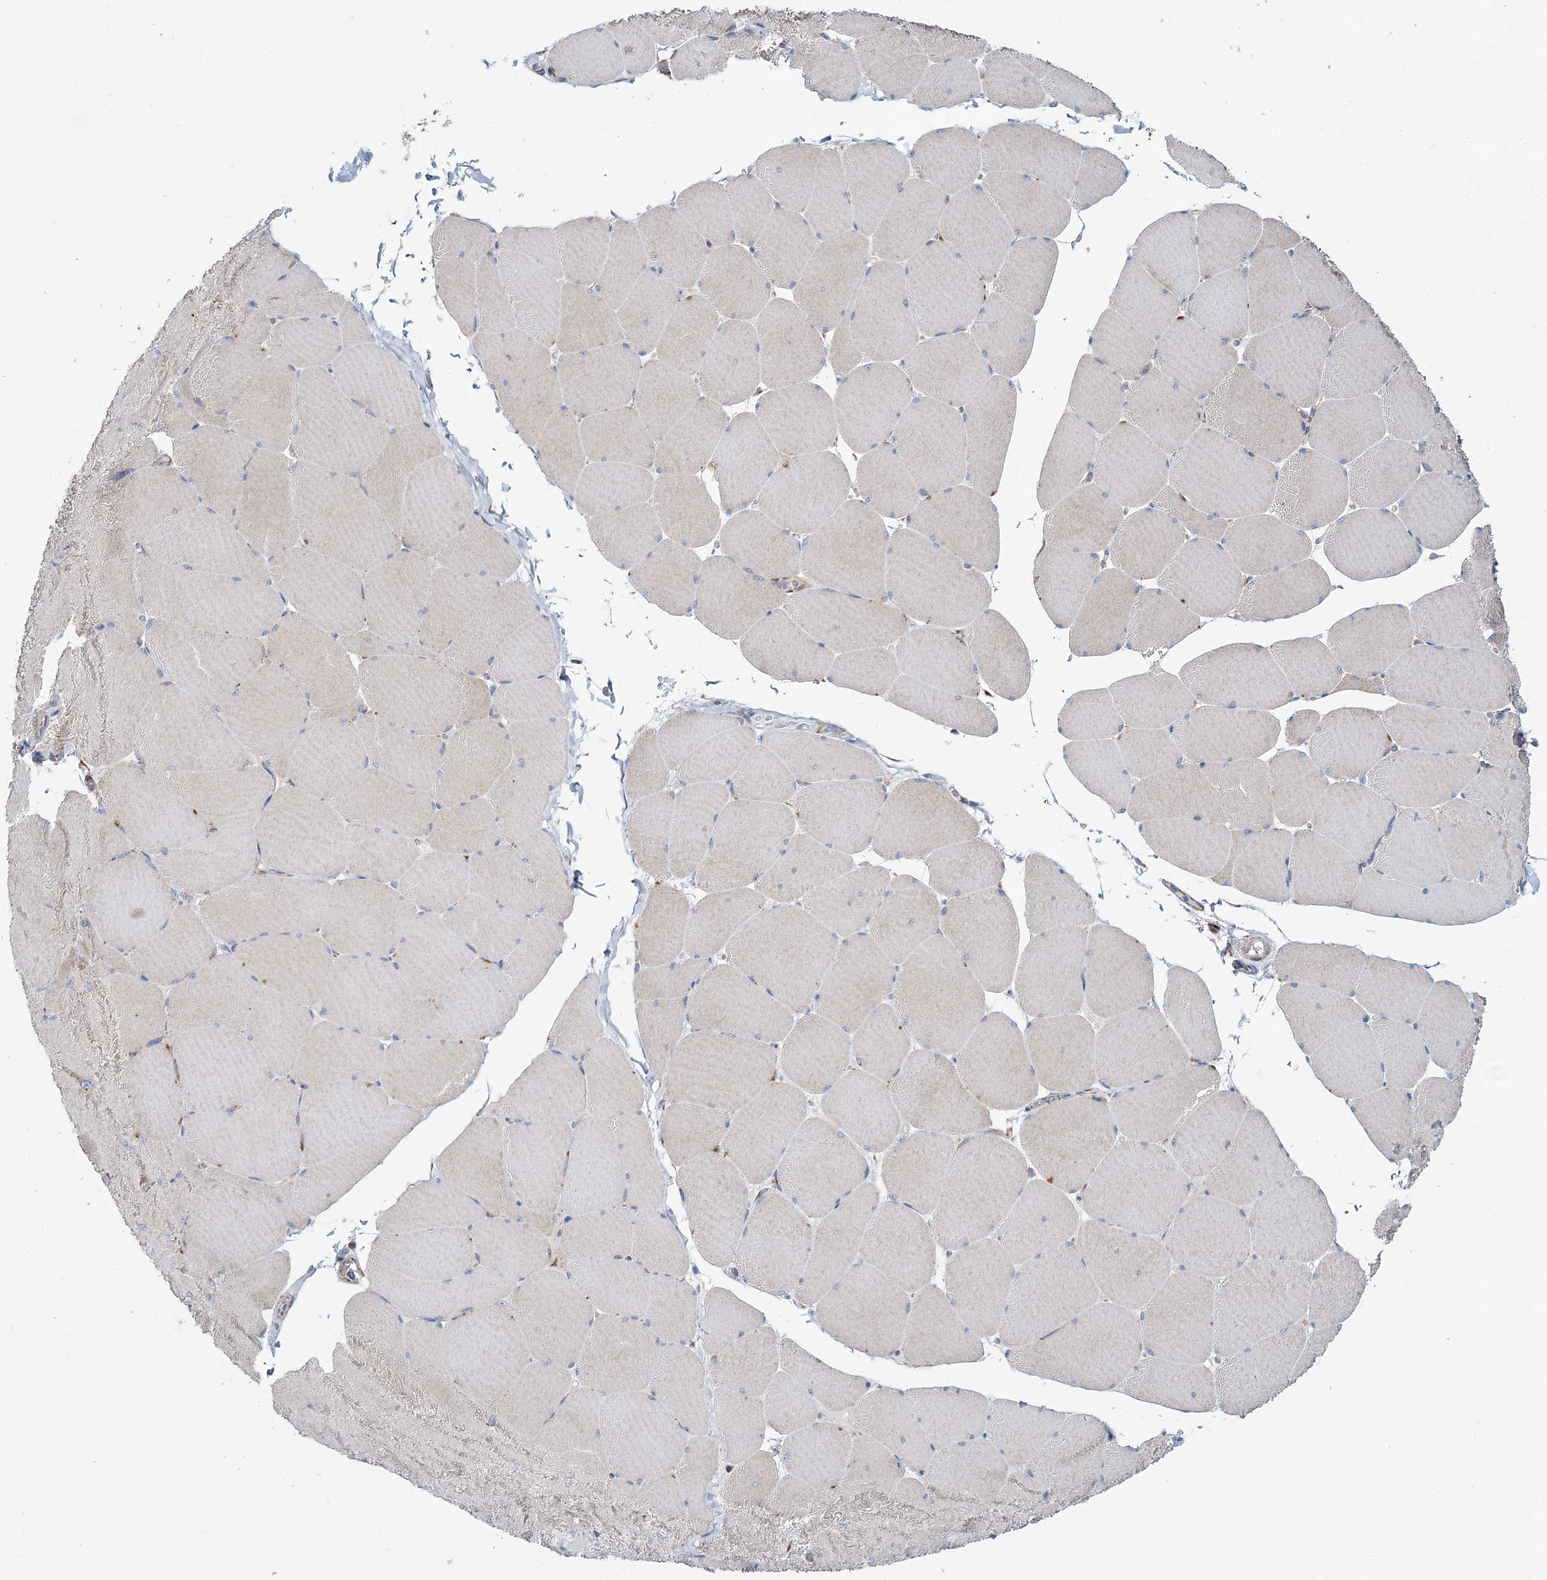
{"staining": {"intensity": "weak", "quantity": "25%-75%", "location": "cytoplasmic/membranous"}, "tissue": "skeletal muscle", "cell_type": "Myocytes", "image_type": "normal", "snomed": [{"axis": "morphology", "description": "Normal tissue, NOS"}, {"axis": "topography", "description": "Skeletal muscle"}, {"axis": "topography", "description": "Head-Neck"}], "caption": "IHC staining of normal skeletal muscle, which reveals low levels of weak cytoplasmic/membranous expression in about 25%-75% of myocytes indicating weak cytoplasmic/membranous protein expression. The staining was performed using DAB (brown) for protein detection and nuclei were counterstained in hematoxylin (blue).", "gene": "ARHGAP6", "patient": {"sex": "male", "age": 66}}